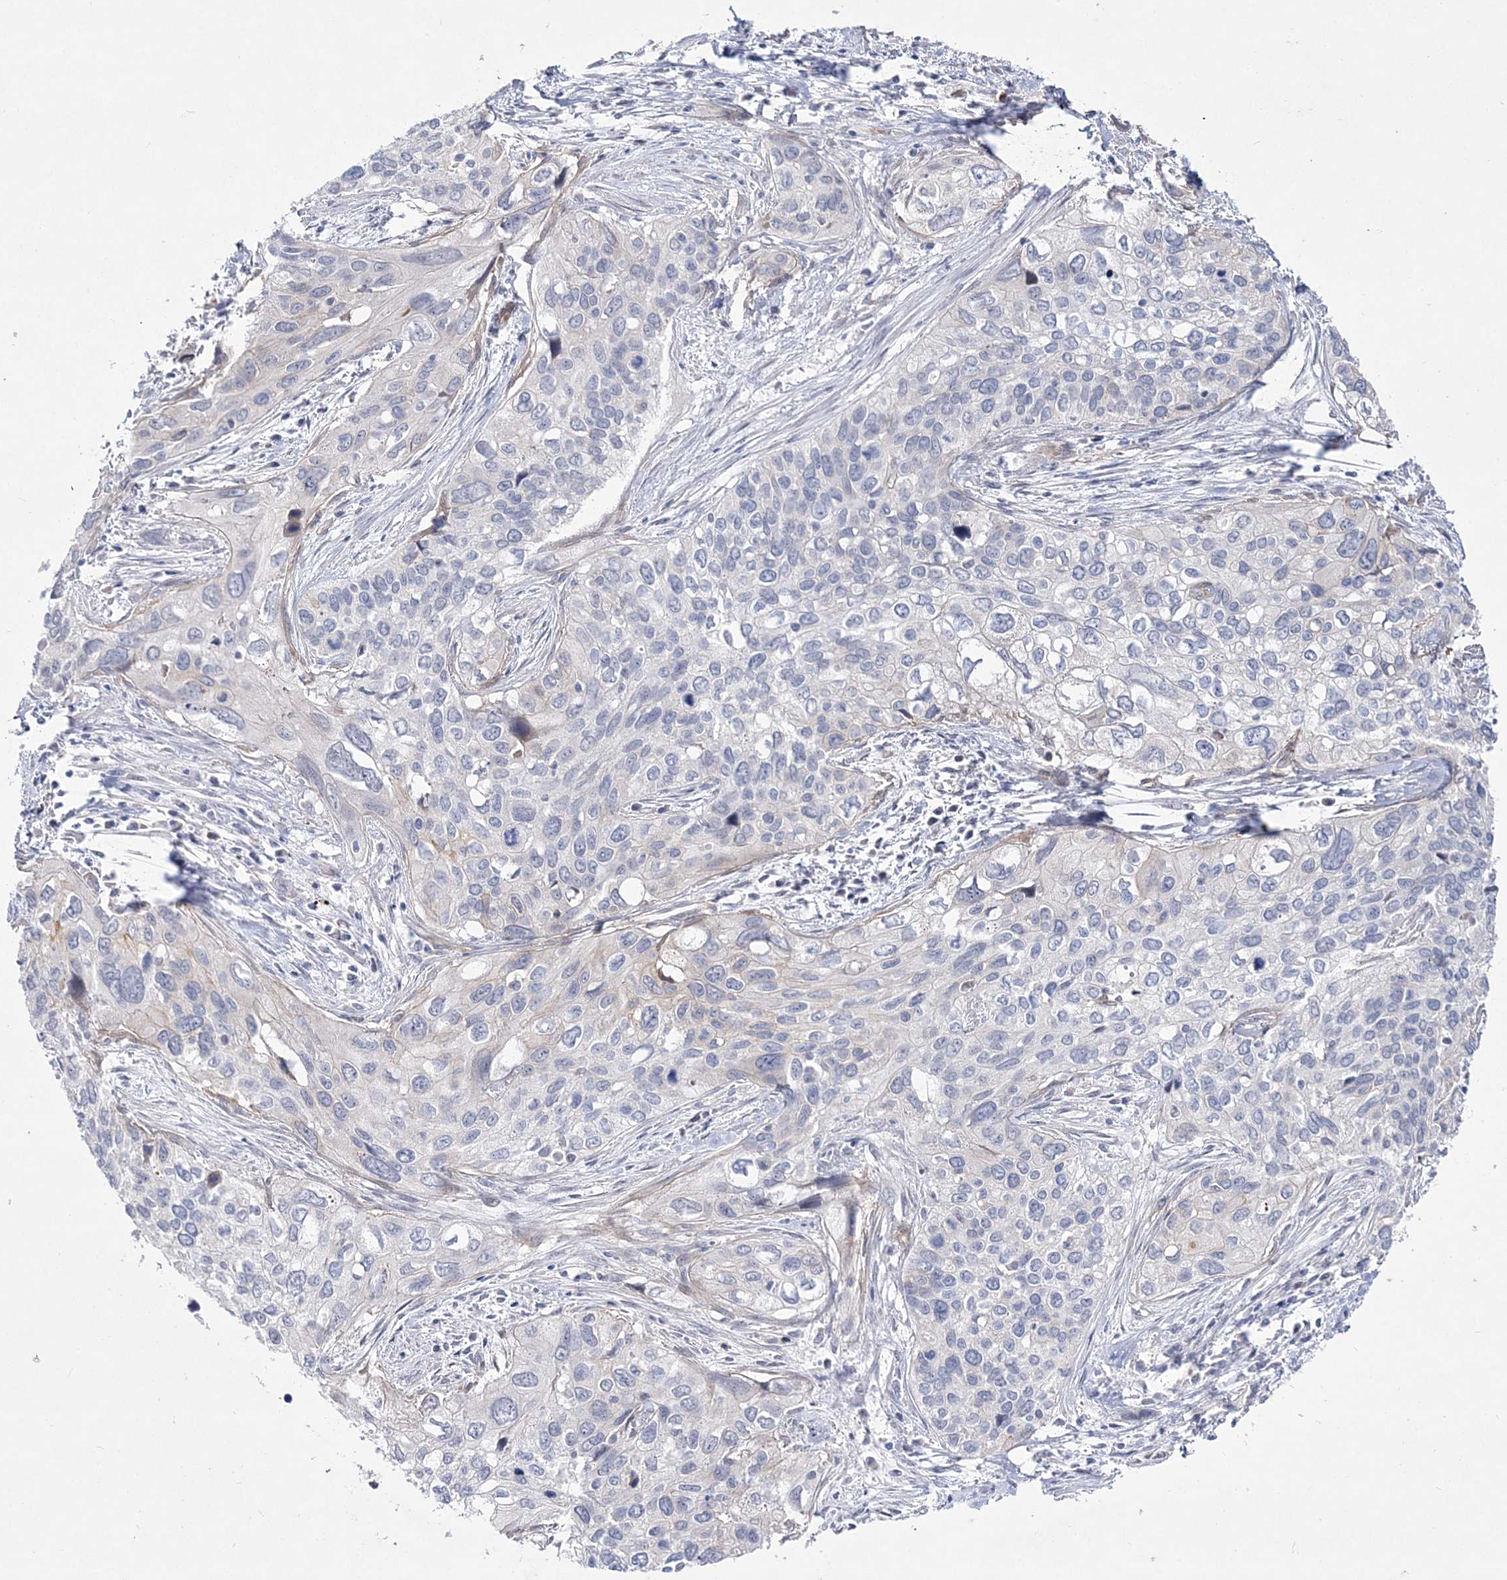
{"staining": {"intensity": "negative", "quantity": "none", "location": "none"}, "tissue": "cervical cancer", "cell_type": "Tumor cells", "image_type": "cancer", "snomed": [{"axis": "morphology", "description": "Squamous cell carcinoma, NOS"}, {"axis": "topography", "description": "Cervix"}], "caption": "The histopathology image displays no staining of tumor cells in cervical squamous cell carcinoma. The staining is performed using DAB (3,3'-diaminobenzidine) brown chromogen with nuclei counter-stained in using hematoxylin.", "gene": "ANO1", "patient": {"sex": "female", "age": 55}}